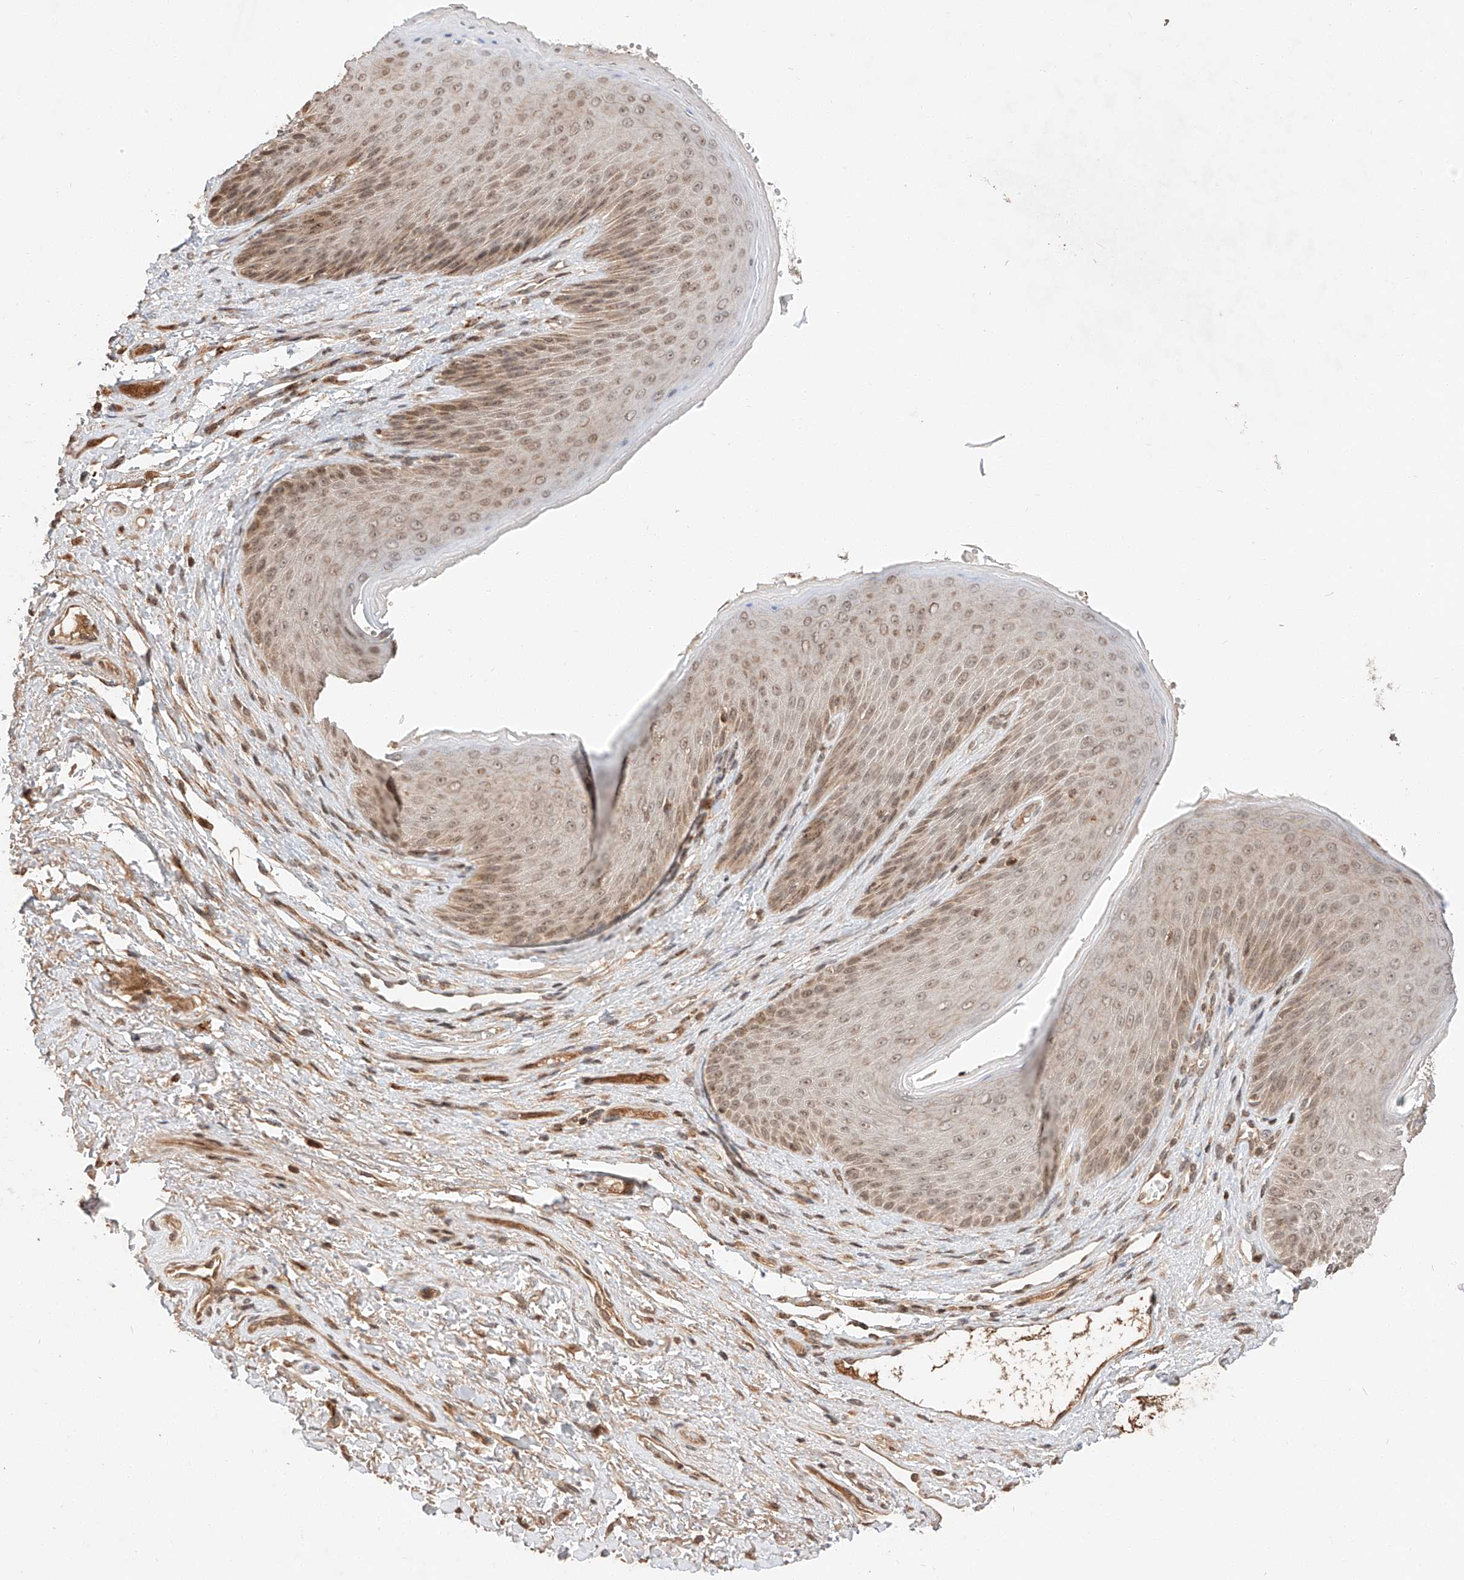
{"staining": {"intensity": "moderate", "quantity": "25%-75%", "location": "cytoplasmic/membranous,nuclear"}, "tissue": "skin", "cell_type": "Epidermal cells", "image_type": "normal", "snomed": [{"axis": "morphology", "description": "Normal tissue, NOS"}, {"axis": "topography", "description": "Anal"}], "caption": "IHC image of normal skin: human skin stained using immunohistochemistry (IHC) reveals medium levels of moderate protein expression localized specifically in the cytoplasmic/membranous,nuclear of epidermal cells, appearing as a cytoplasmic/membranous,nuclear brown color.", "gene": "ARHGAP33", "patient": {"sex": "male", "age": 74}}